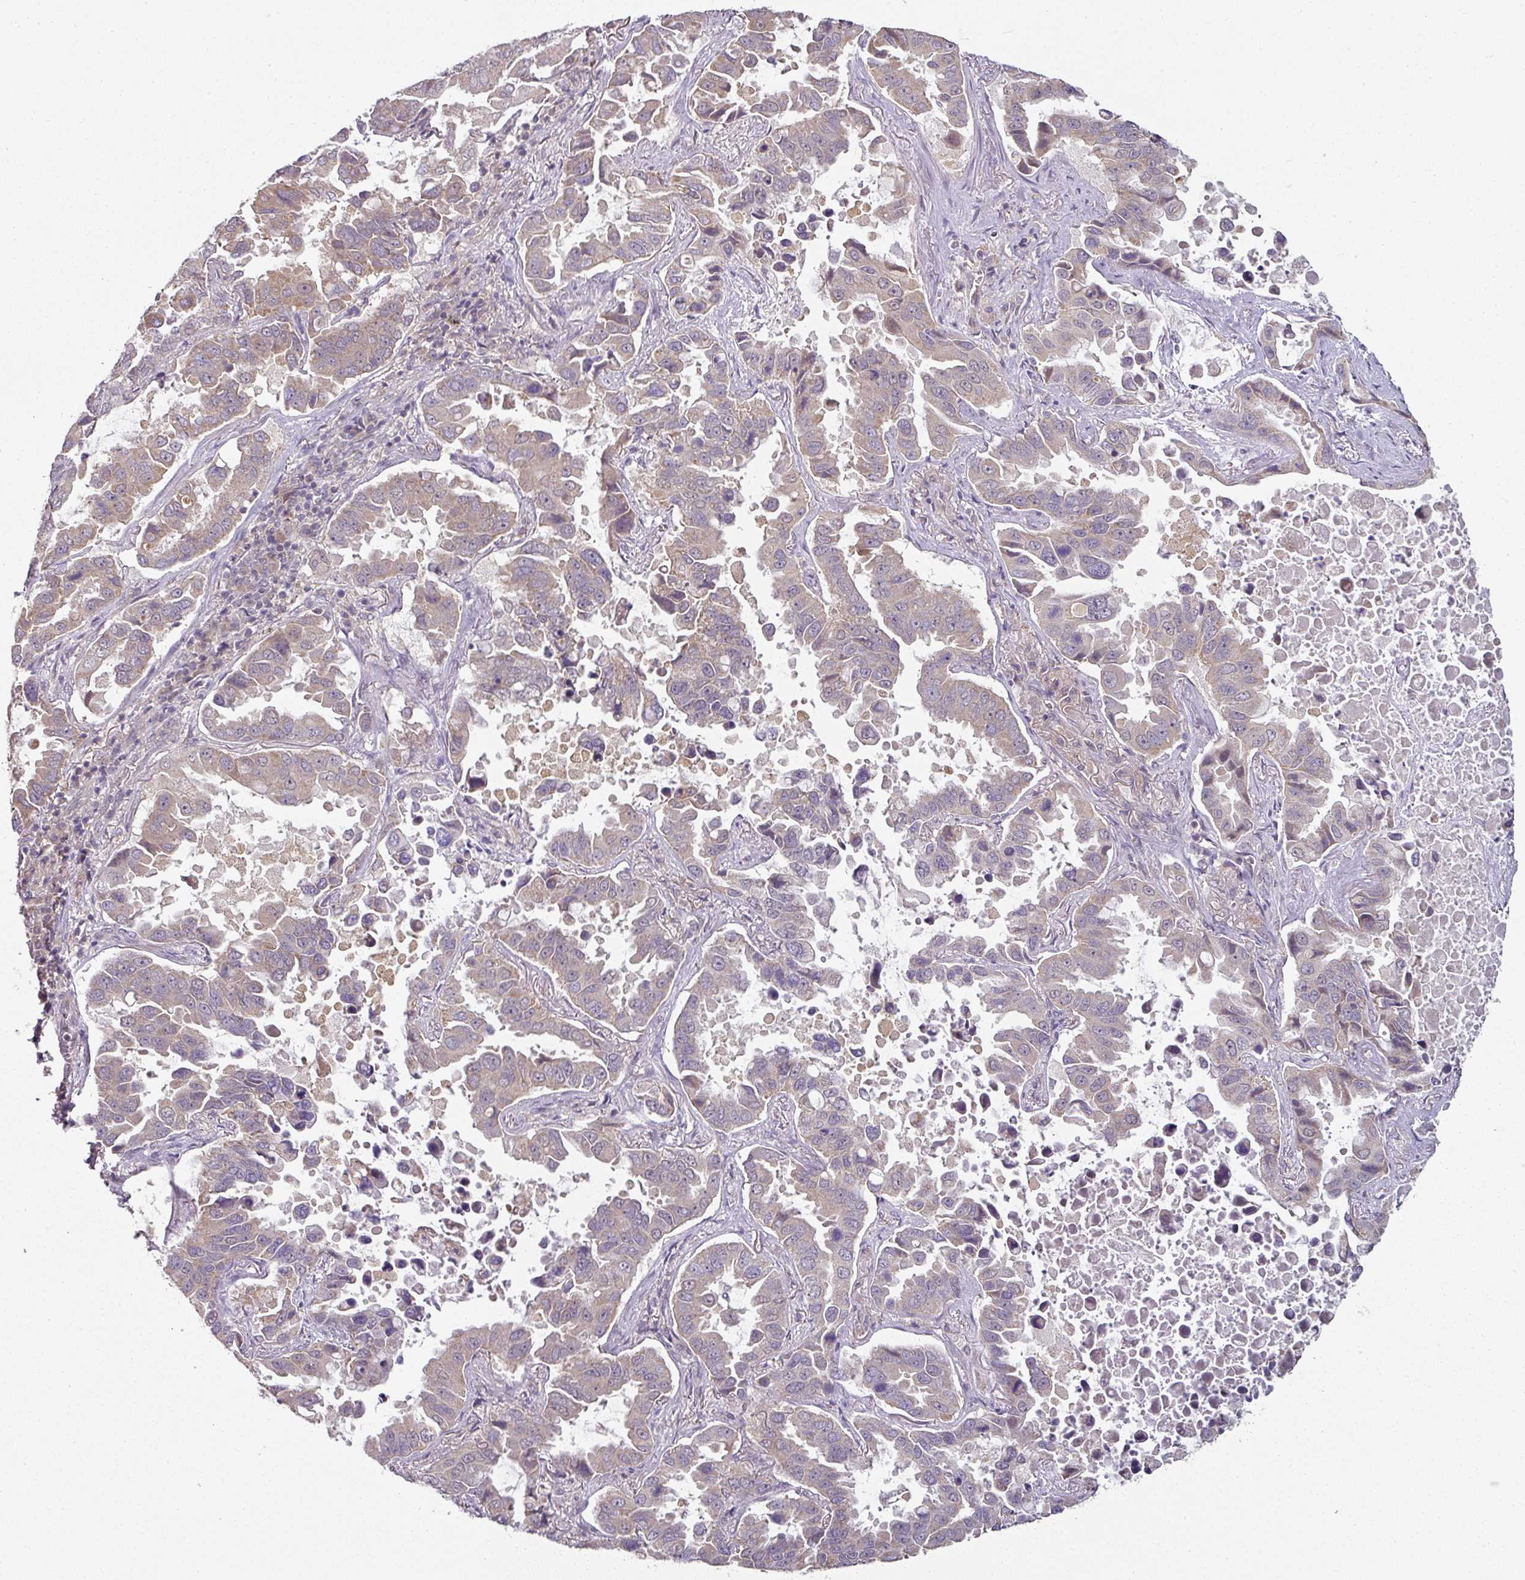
{"staining": {"intensity": "weak", "quantity": ">75%", "location": "cytoplasmic/membranous"}, "tissue": "lung cancer", "cell_type": "Tumor cells", "image_type": "cancer", "snomed": [{"axis": "morphology", "description": "Adenocarcinoma, NOS"}, {"axis": "topography", "description": "Lung"}], "caption": "A micrograph showing weak cytoplasmic/membranous staining in about >75% of tumor cells in lung cancer (adenocarcinoma), as visualized by brown immunohistochemical staining.", "gene": "MAP2K2", "patient": {"sex": "male", "age": 64}}